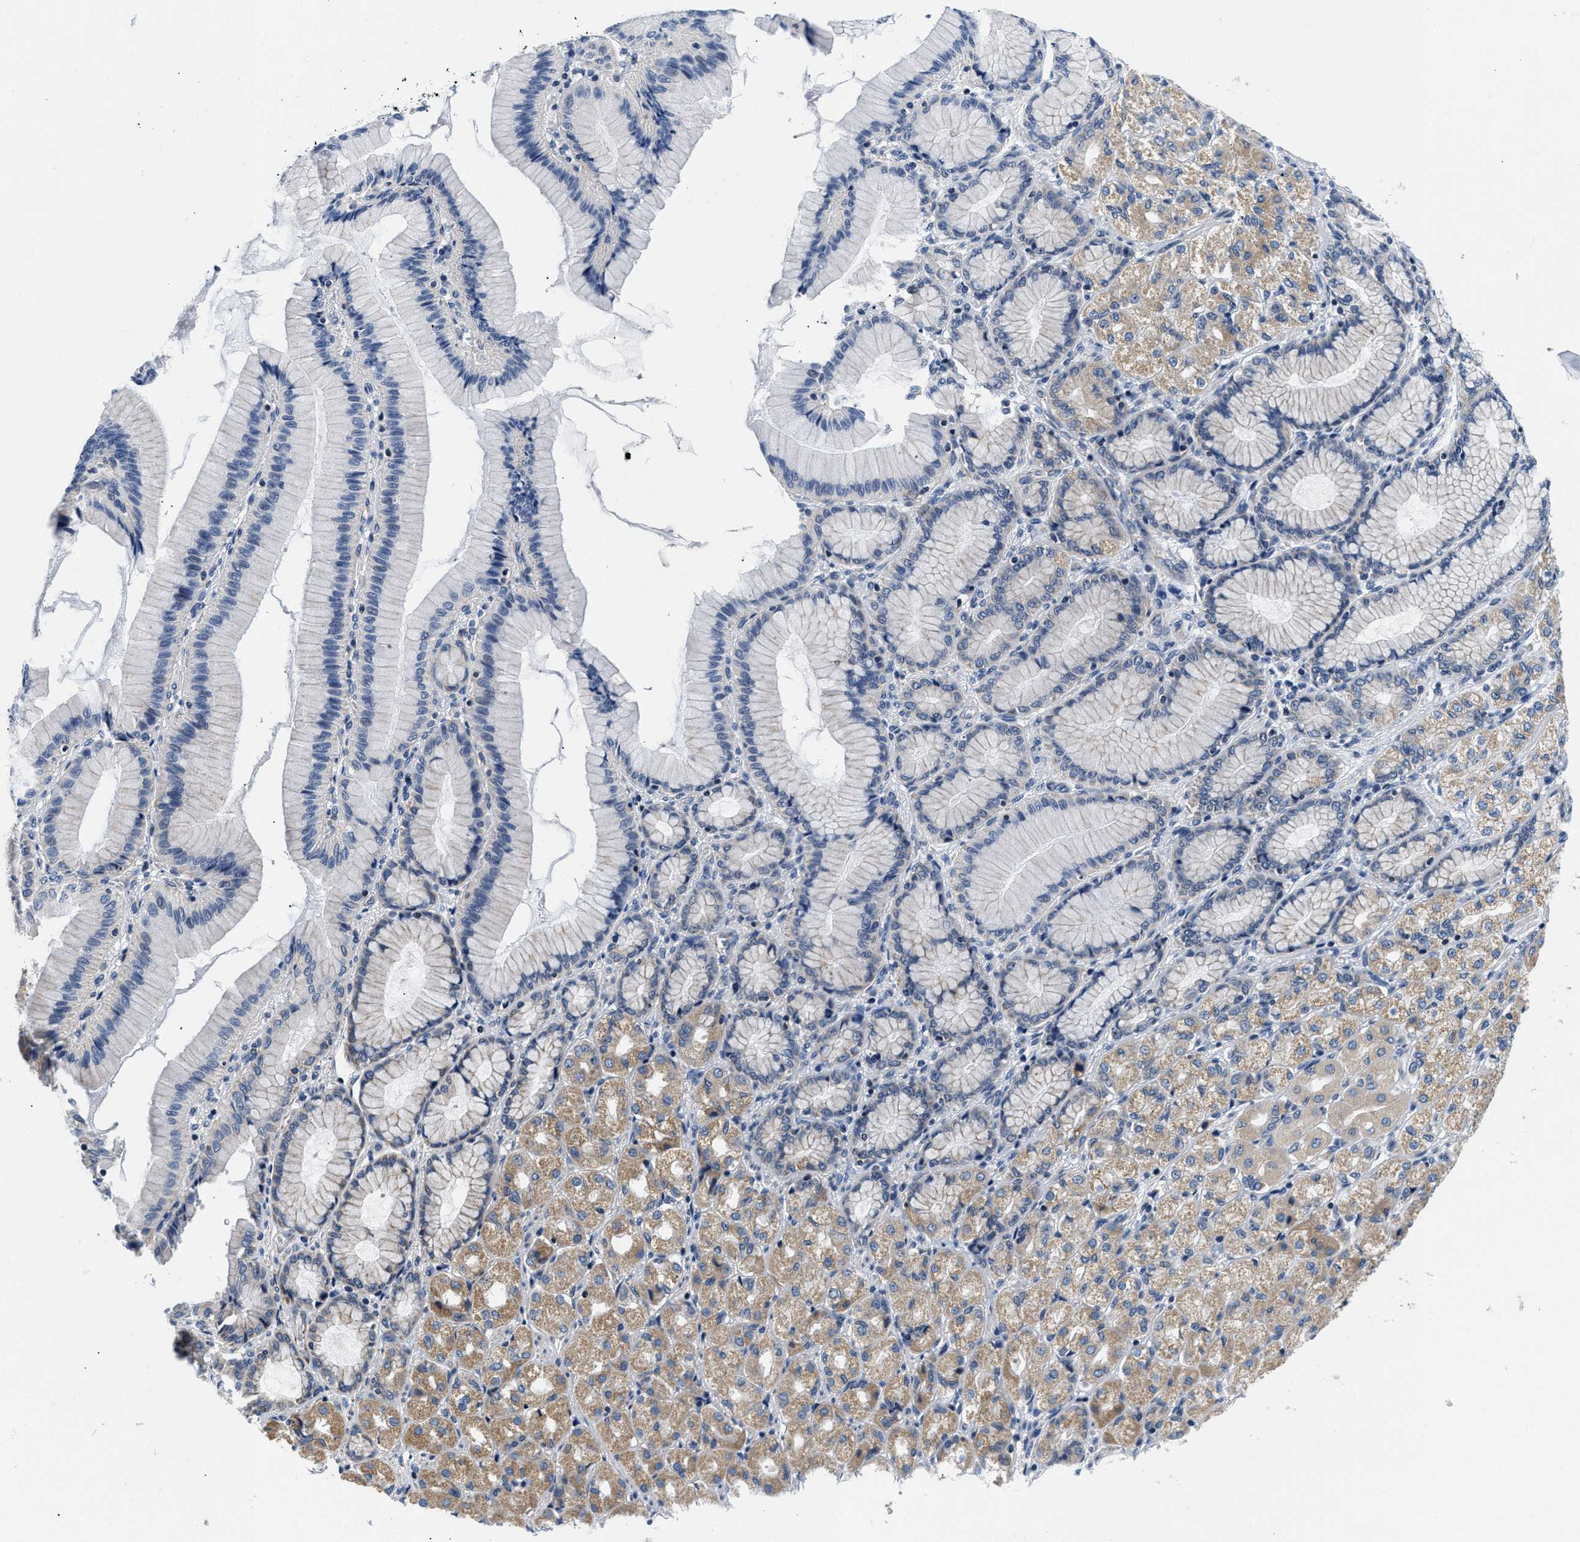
{"staining": {"intensity": "negative", "quantity": "none", "location": "none"}, "tissue": "stomach cancer", "cell_type": "Tumor cells", "image_type": "cancer", "snomed": [{"axis": "morphology", "description": "Adenocarcinoma, NOS"}, {"axis": "topography", "description": "Stomach"}], "caption": "Immunohistochemical staining of human adenocarcinoma (stomach) exhibits no significant staining in tumor cells.", "gene": "PDP1", "patient": {"sex": "female", "age": 65}}